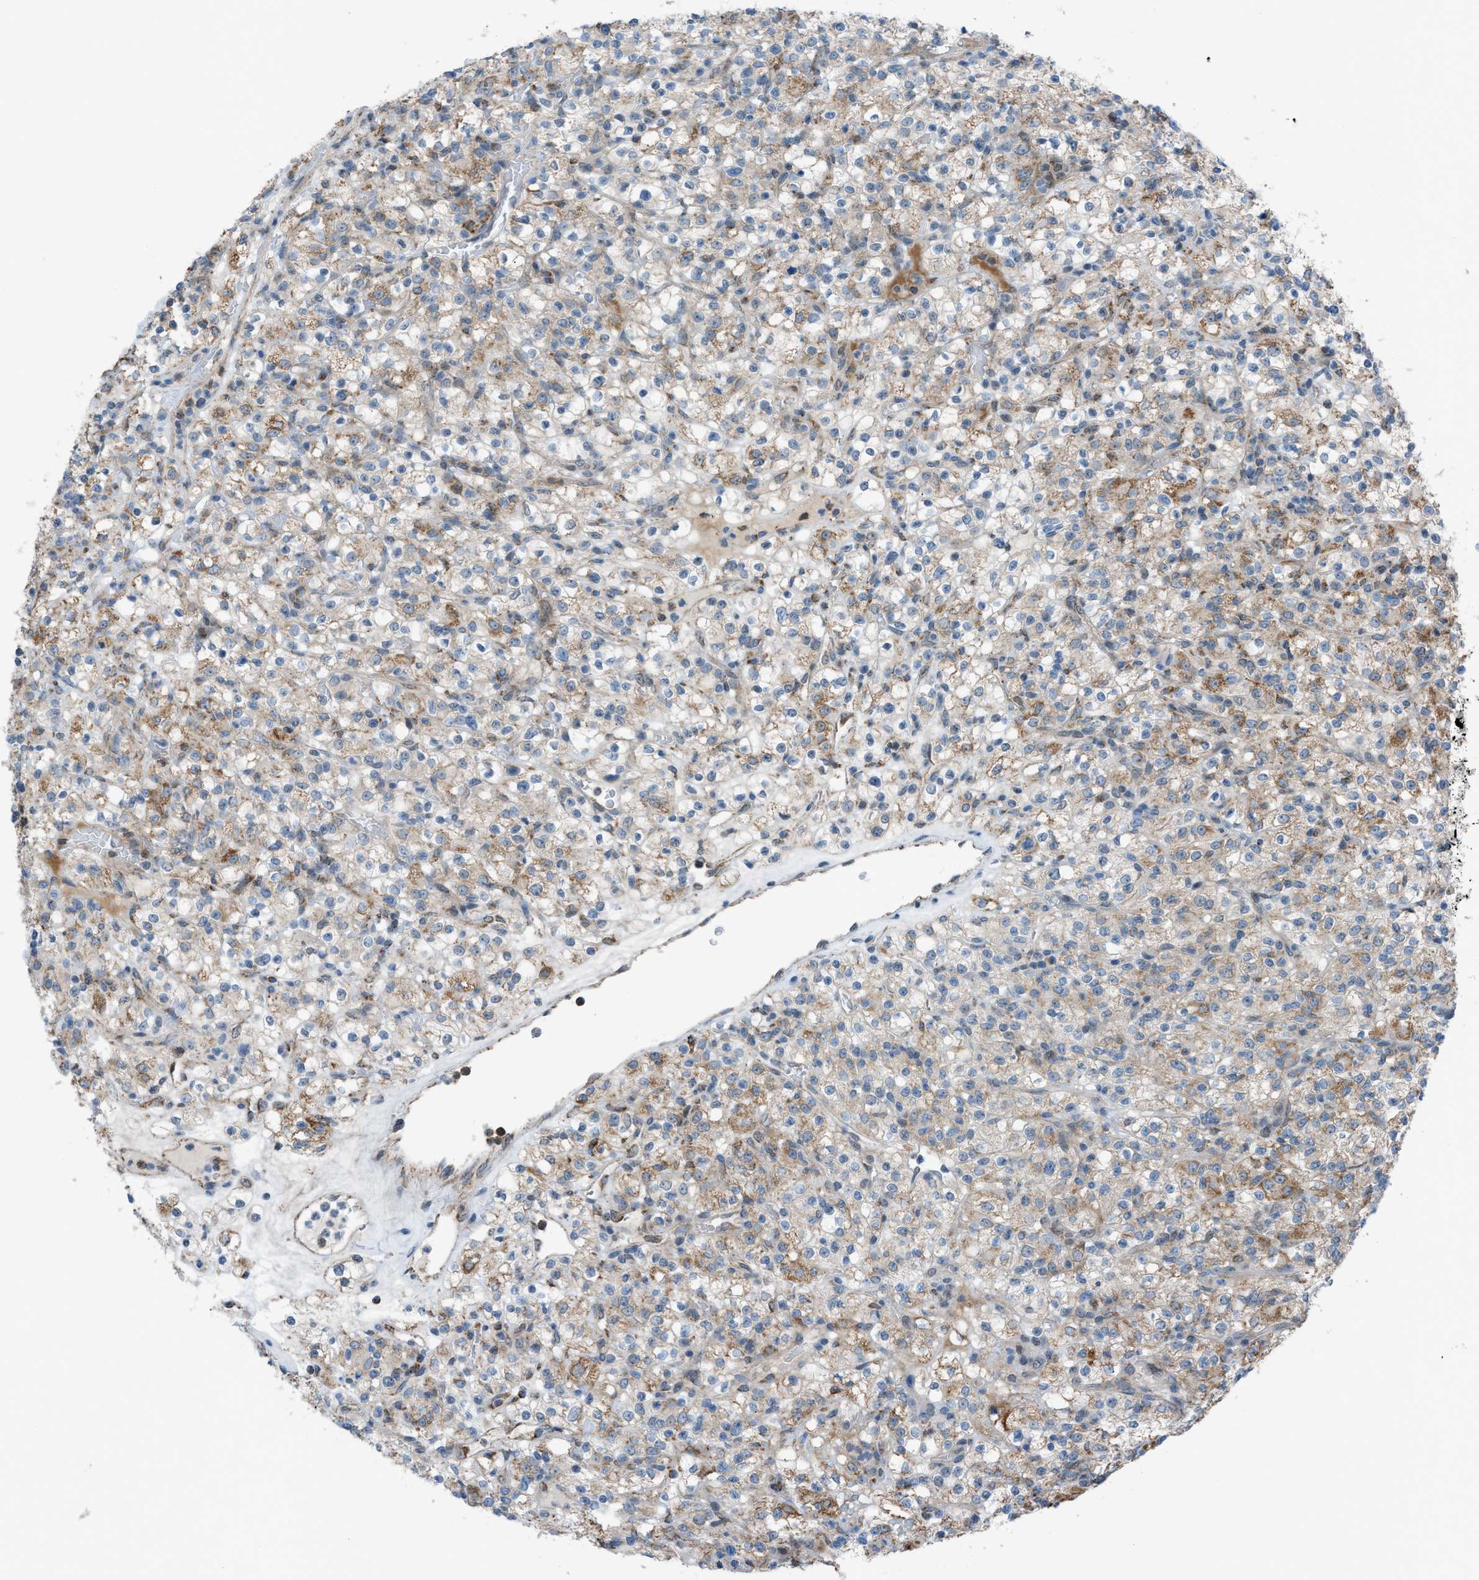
{"staining": {"intensity": "moderate", "quantity": "25%-75%", "location": "cytoplasmic/membranous"}, "tissue": "renal cancer", "cell_type": "Tumor cells", "image_type": "cancer", "snomed": [{"axis": "morphology", "description": "Normal tissue, NOS"}, {"axis": "morphology", "description": "Adenocarcinoma, NOS"}, {"axis": "topography", "description": "Kidney"}], "caption": "Moderate cytoplasmic/membranous staining is appreciated in about 25%-75% of tumor cells in renal cancer.", "gene": "SRM", "patient": {"sex": "female", "age": 72}}